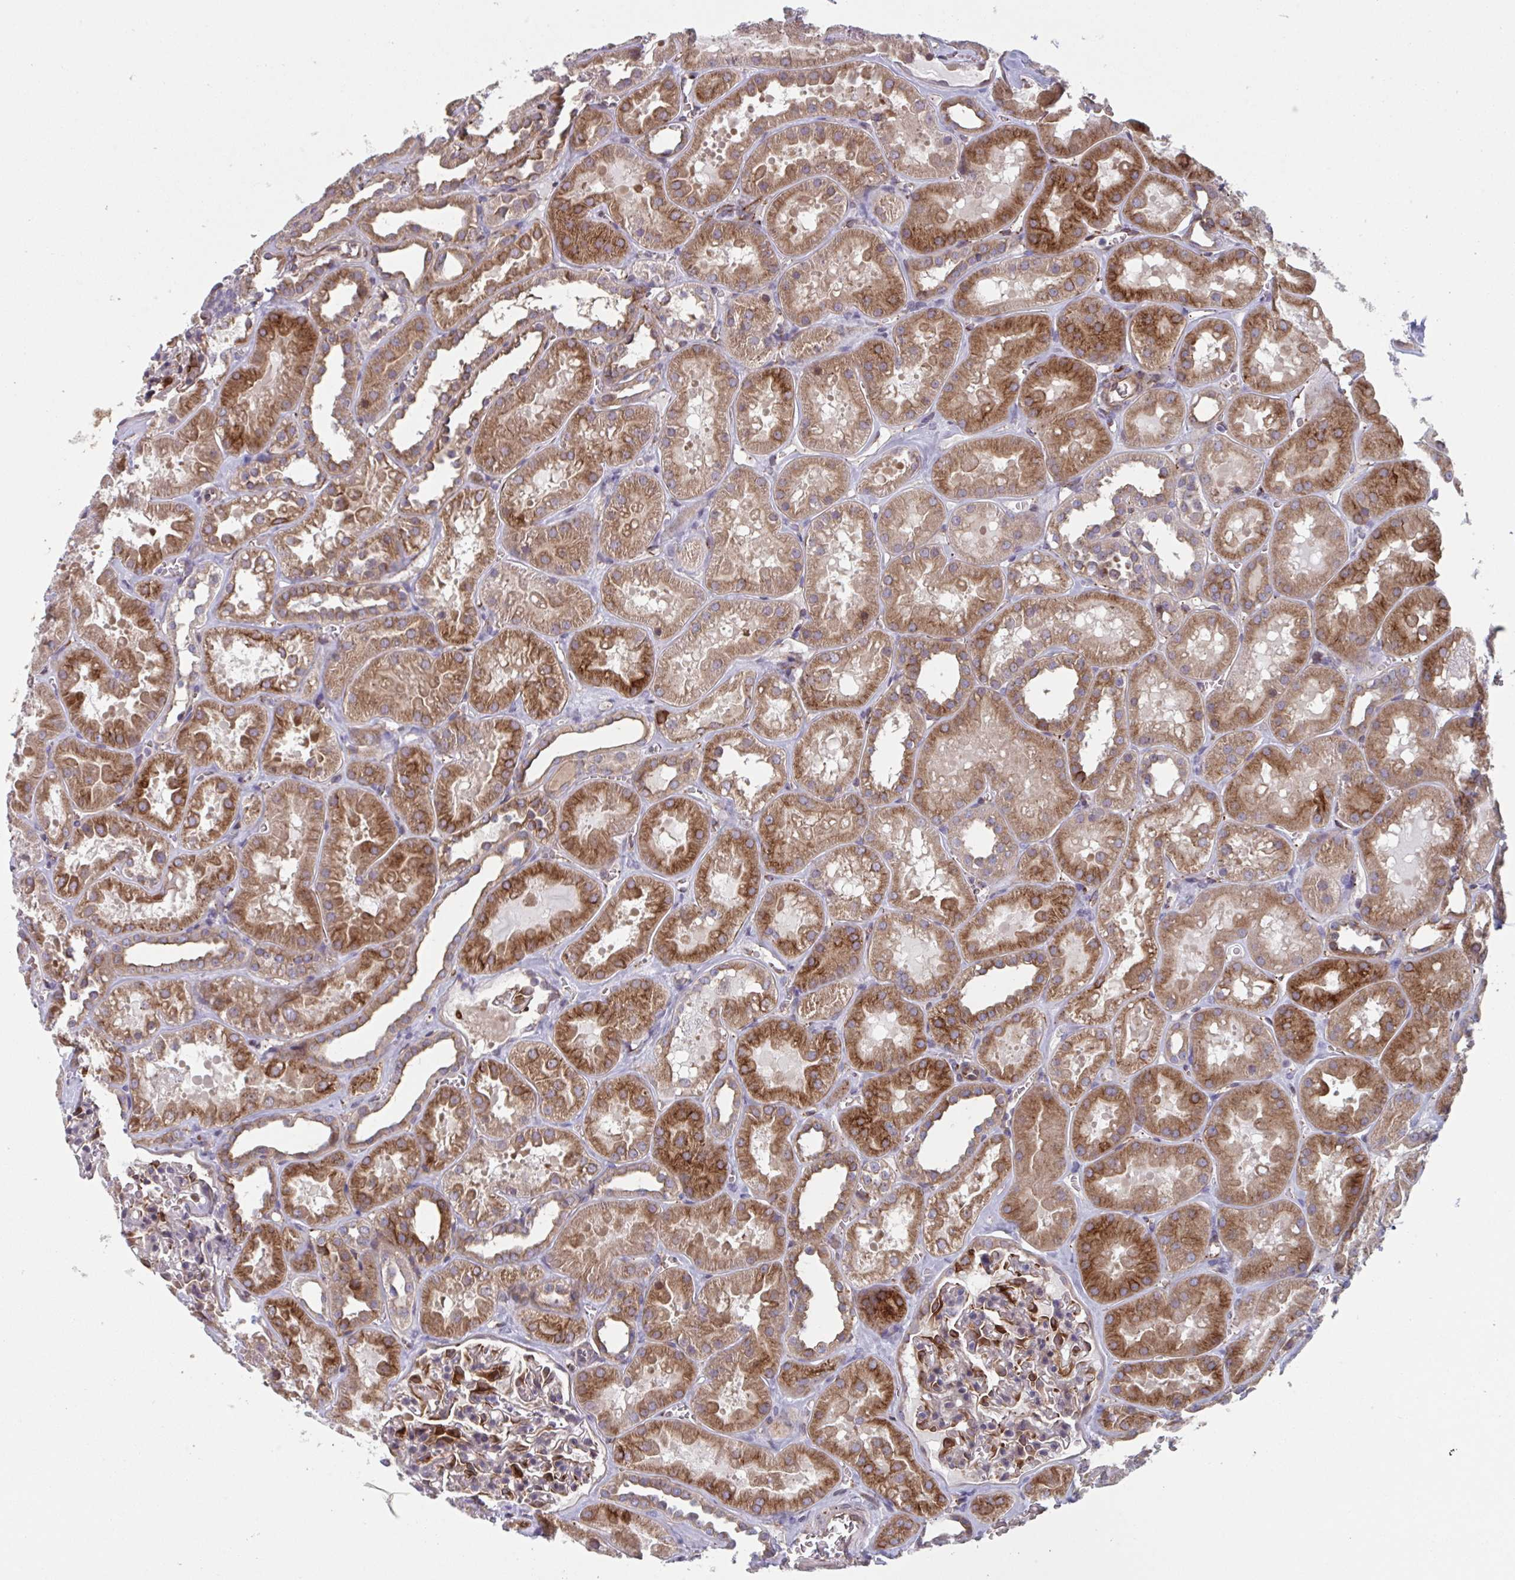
{"staining": {"intensity": "strong", "quantity": "<25%", "location": "cytoplasmic/membranous"}, "tissue": "kidney", "cell_type": "Cells in glomeruli", "image_type": "normal", "snomed": [{"axis": "morphology", "description": "Normal tissue, NOS"}, {"axis": "topography", "description": "Kidney"}], "caption": "Cells in glomeruli display strong cytoplasmic/membranous expression in about <25% of cells in normal kidney. (DAB IHC with brightfield microscopy, high magnification).", "gene": "TNFSF10", "patient": {"sex": "female", "age": 41}}